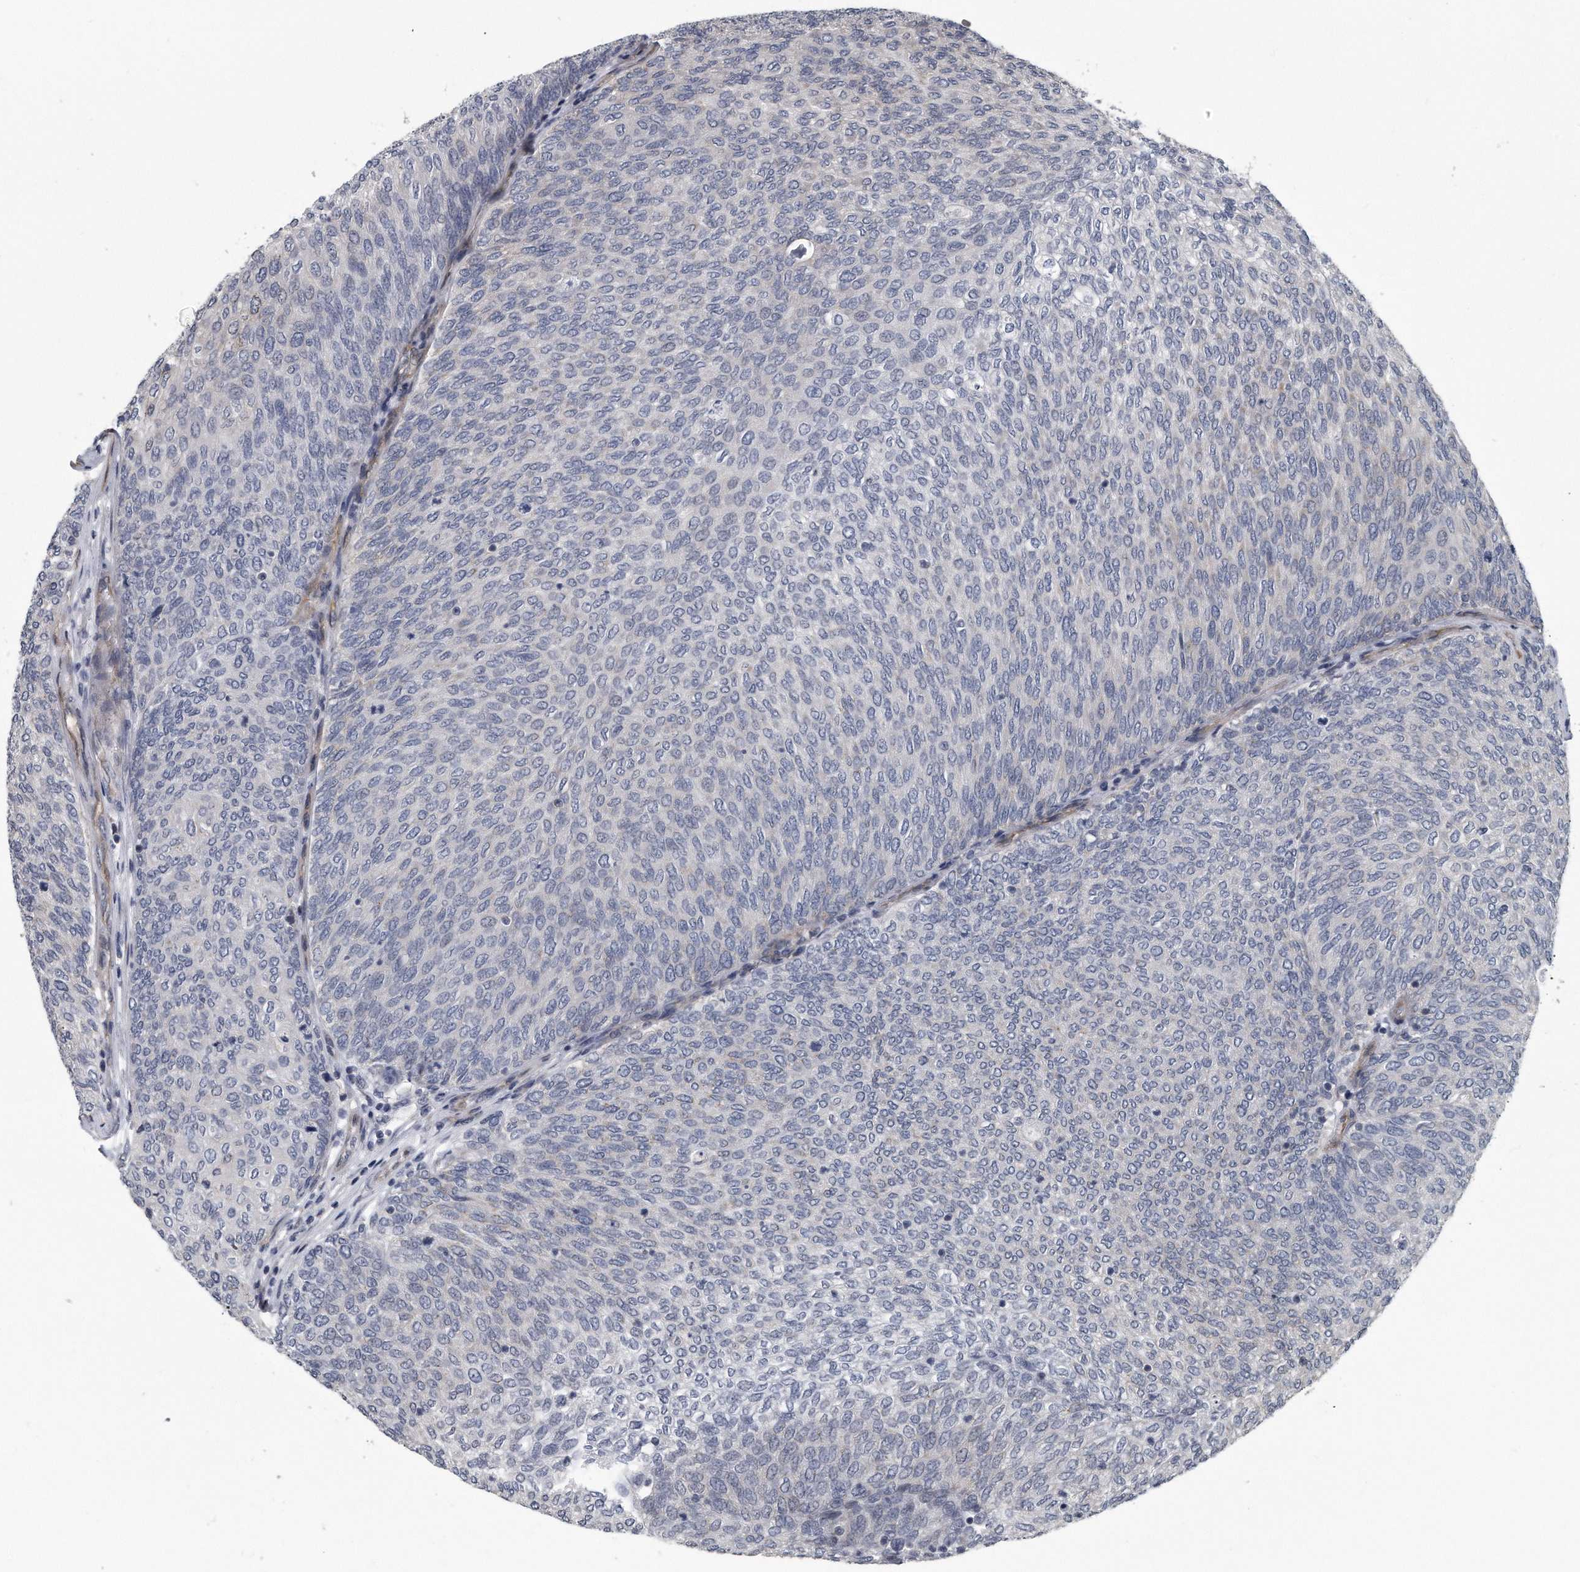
{"staining": {"intensity": "negative", "quantity": "none", "location": "none"}, "tissue": "urothelial cancer", "cell_type": "Tumor cells", "image_type": "cancer", "snomed": [{"axis": "morphology", "description": "Urothelial carcinoma, Low grade"}, {"axis": "topography", "description": "Urinary bladder"}], "caption": "Immunohistochemistry (IHC) image of neoplastic tissue: human urothelial carcinoma (low-grade) stained with DAB exhibits no significant protein positivity in tumor cells.", "gene": "ARMCX1", "patient": {"sex": "female", "age": 79}}